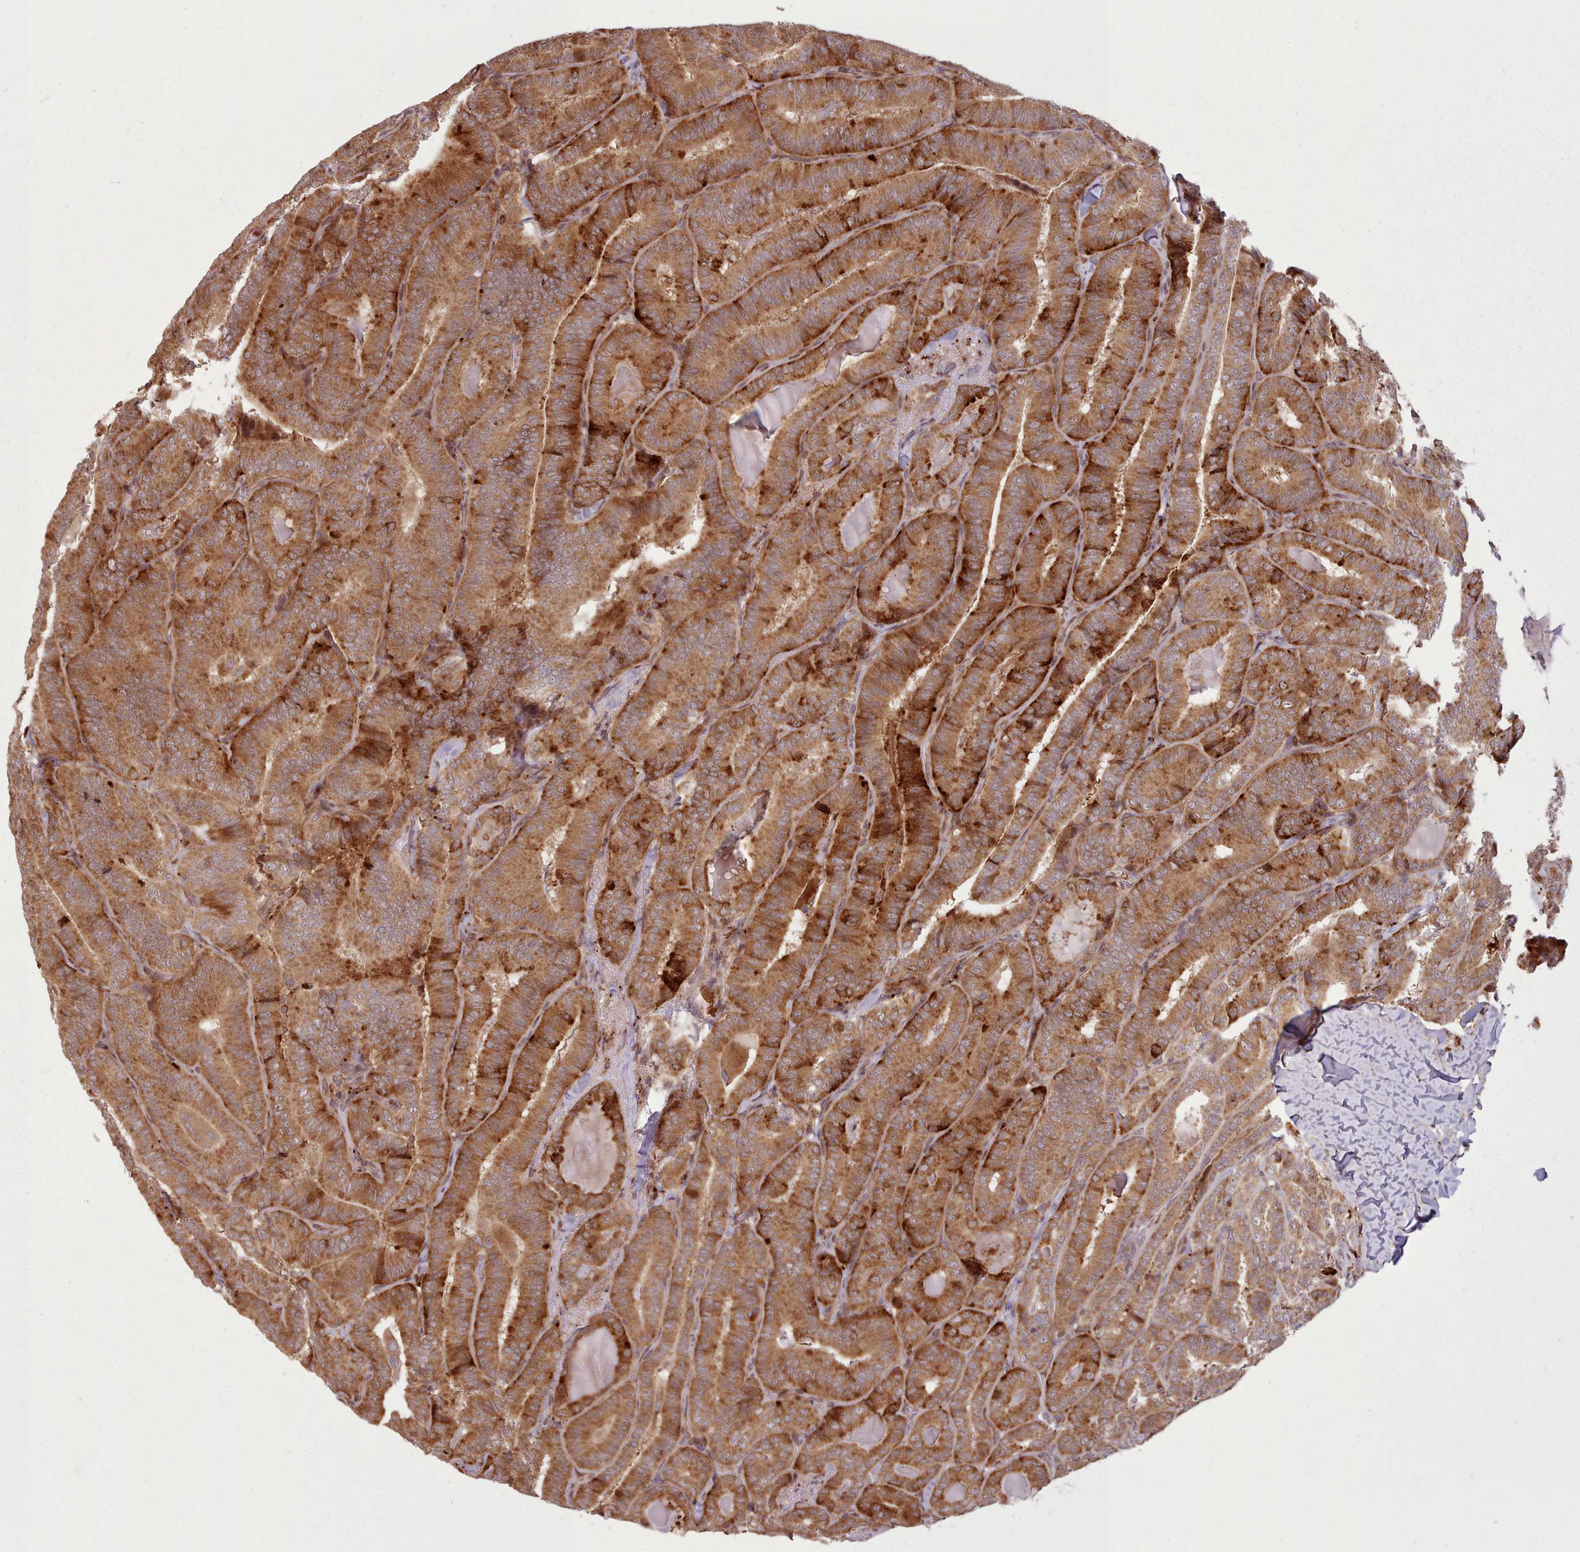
{"staining": {"intensity": "strong", "quantity": ">75%", "location": "cytoplasmic/membranous"}, "tissue": "thyroid cancer", "cell_type": "Tumor cells", "image_type": "cancer", "snomed": [{"axis": "morphology", "description": "Papillary adenocarcinoma, NOS"}, {"axis": "topography", "description": "Thyroid gland"}], "caption": "The image exhibits immunohistochemical staining of thyroid cancer (papillary adenocarcinoma). There is strong cytoplasmic/membranous expression is appreciated in about >75% of tumor cells.", "gene": "NLRP7", "patient": {"sex": "male", "age": 61}}